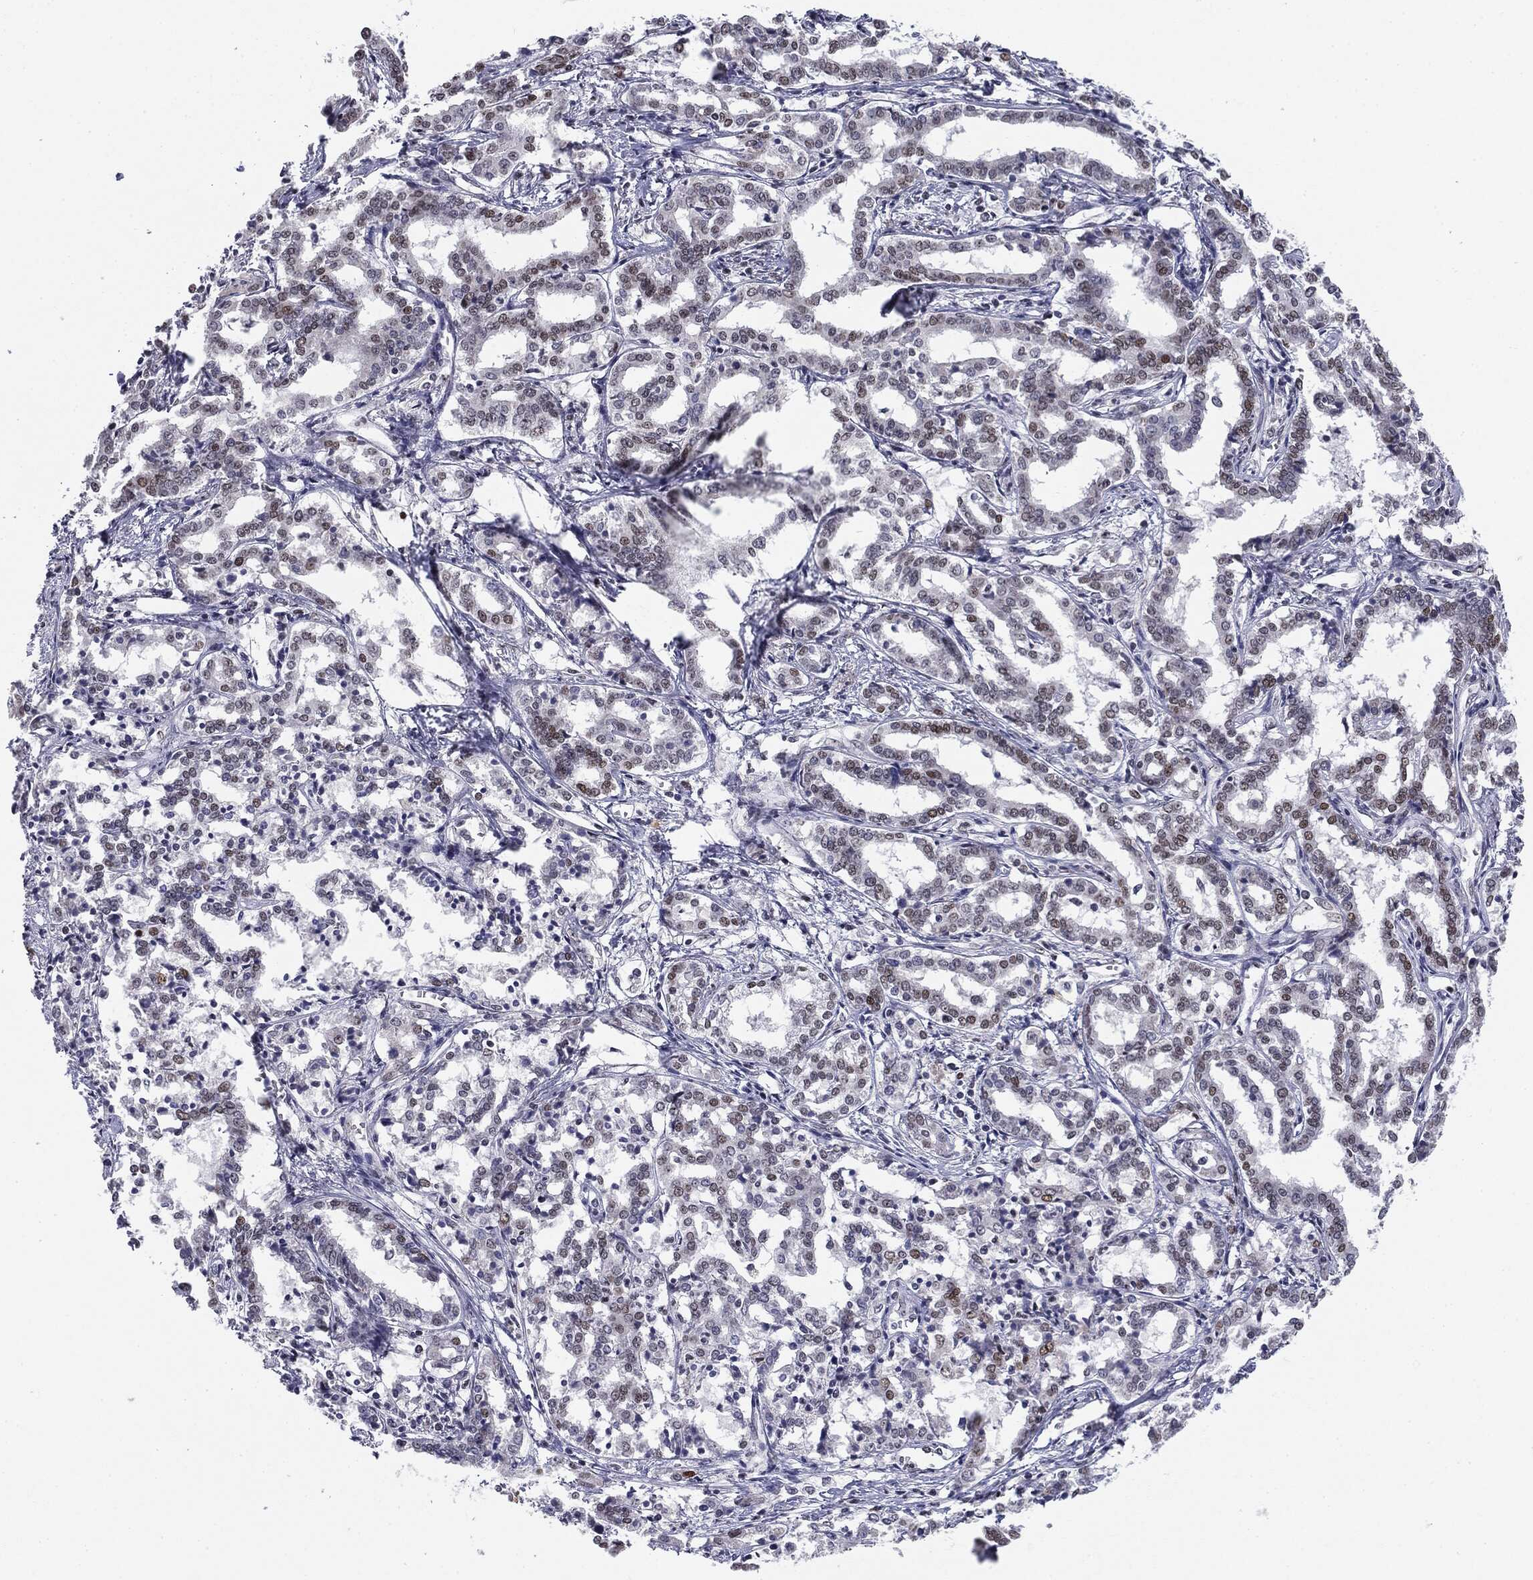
{"staining": {"intensity": "weak", "quantity": "<25%", "location": "nuclear"}, "tissue": "liver cancer", "cell_type": "Tumor cells", "image_type": "cancer", "snomed": [{"axis": "morphology", "description": "Cholangiocarcinoma"}, {"axis": "topography", "description": "Liver"}], "caption": "Histopathology image shows no significant protein positivity in tumor cells of liver cancer.", "gene": "MDC1", "patient": {"sex": "female", "age": 47}}